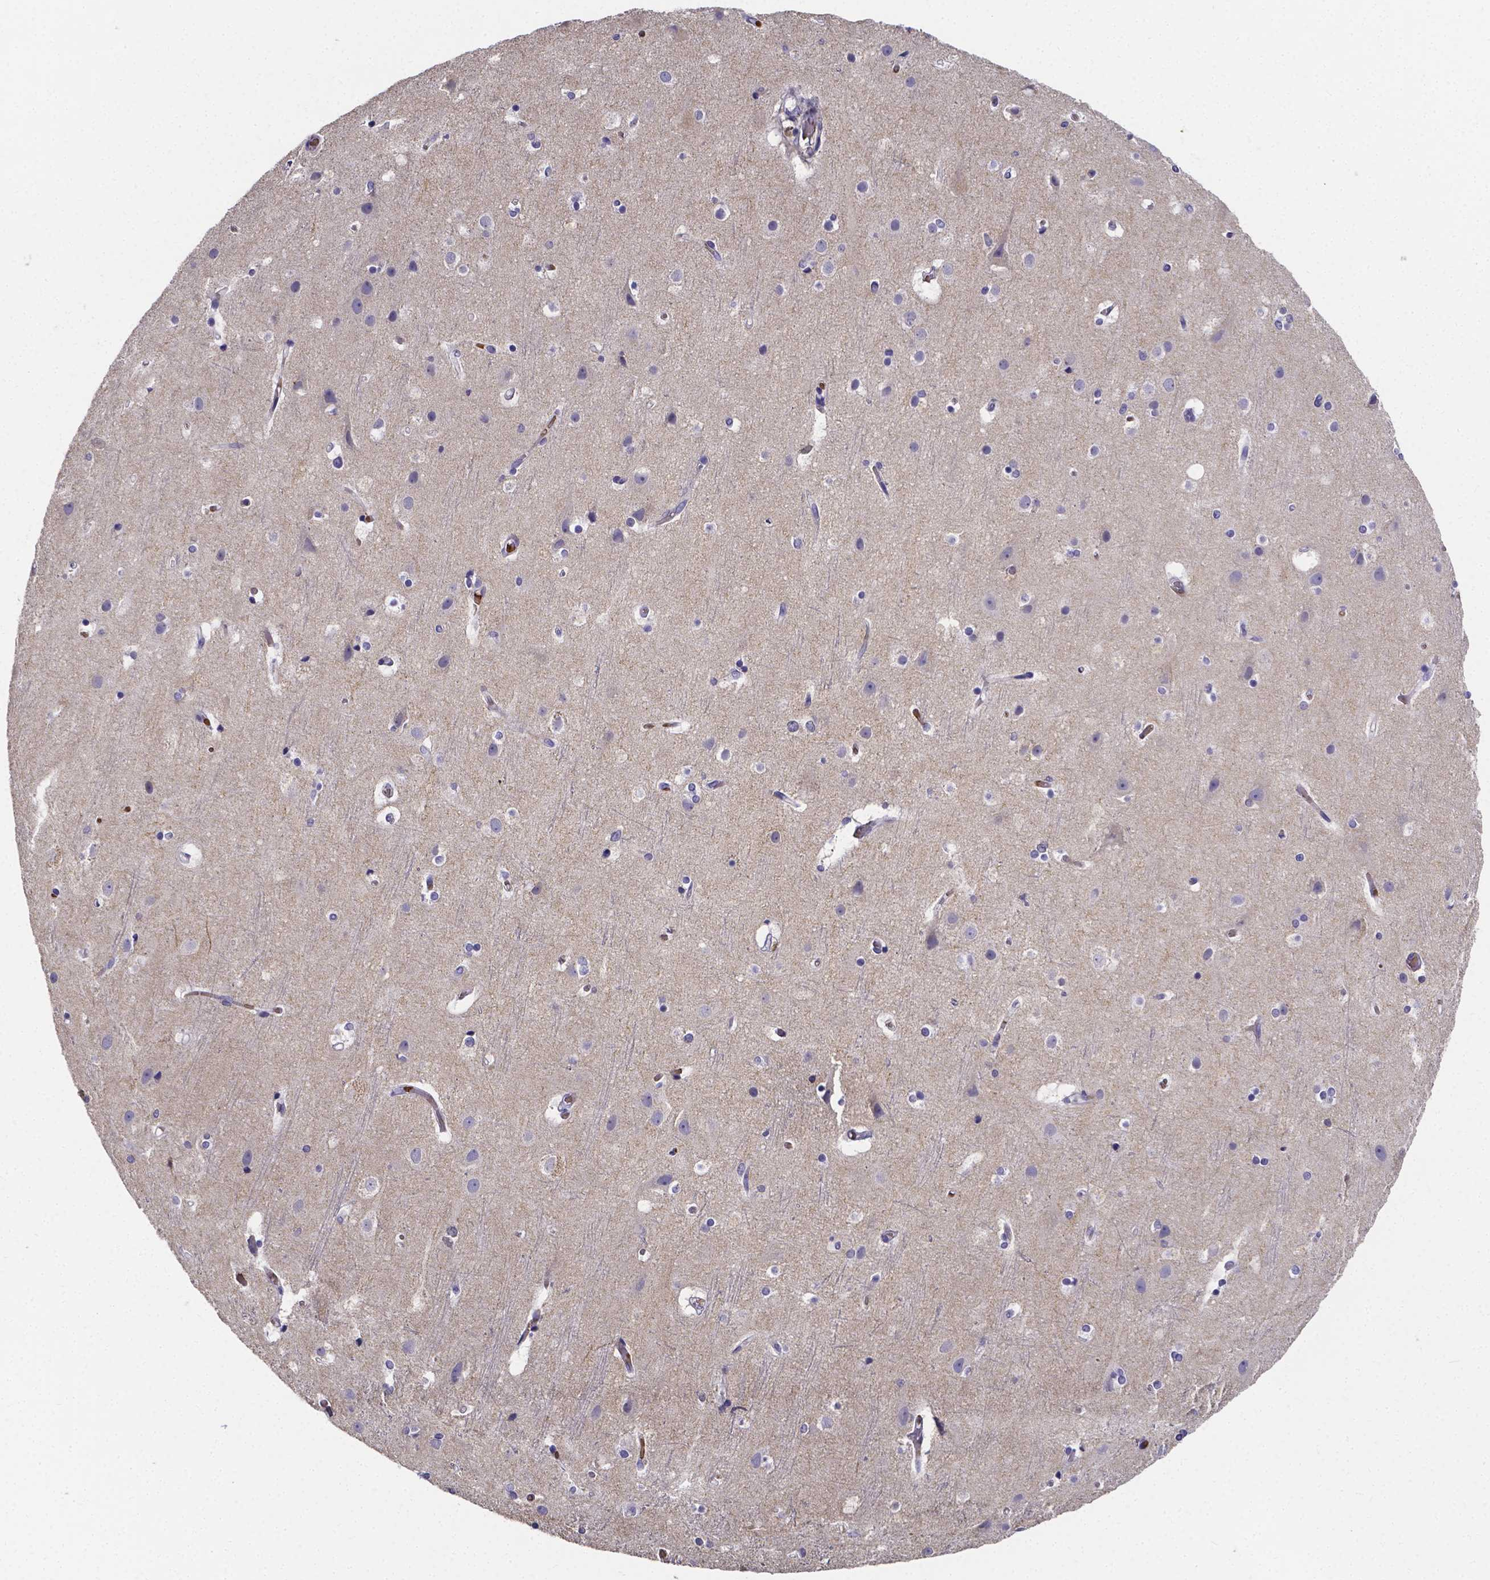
{"staining": {"intensity": "negative", "quantity": "none", "location": "none"}, "tissue": "cerebral cortex", "cell_type": "Endothelial cells", "image_type": "normal", "snomed": [{"axis": "morphology", "description": "Normal tissue, NOS"}, {"axis": "topography", "description": "Cerebral cortex"}], "caption": "IHC photomicrograph of benign cerebral cortex: human cerebral cortex stained with DAB shows no significant protein staining in endothelial cells. Nuclei are stained in blue.", "gene": "GABRA3", "patient": {"sex": "female", "age": 52}}